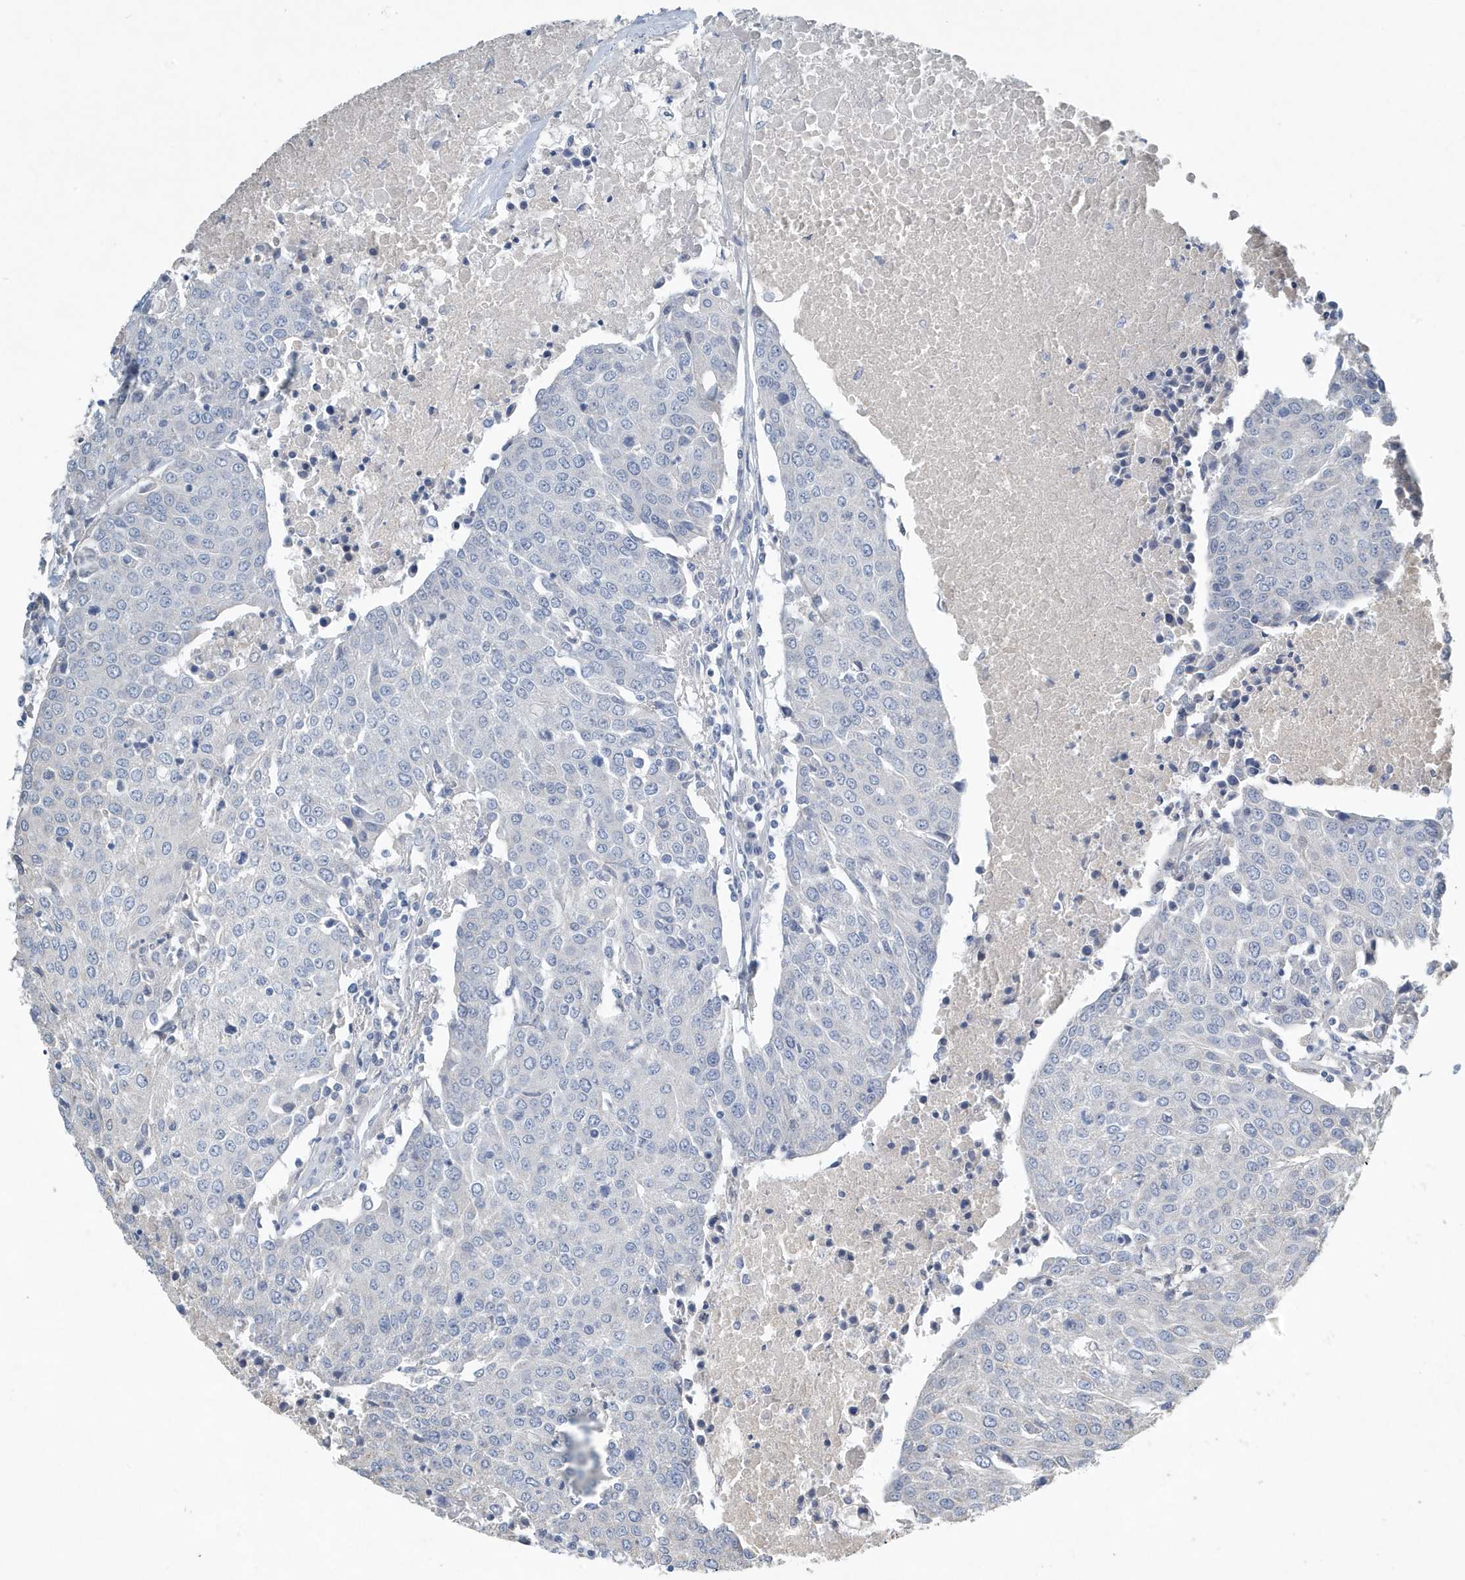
{"staining": {"intensity": "negative", "quantity": "none", "location": "none"}, "tissue": "urothelial cancer", "cell_type": "Tumor cells", "image_type": "cancer", "snomed": [{"axis": "morphology", "description": "Urothelial carcinoma, High grade"}, {"axis": "topography", "description": "Urinary bladder"}], "caption": "The IHC micrograph has no significant positivity in tumor cells of urothelial cancer tissue.", "gene": "UGT2B4", "patient": {"sex": "female", "age": 85}}